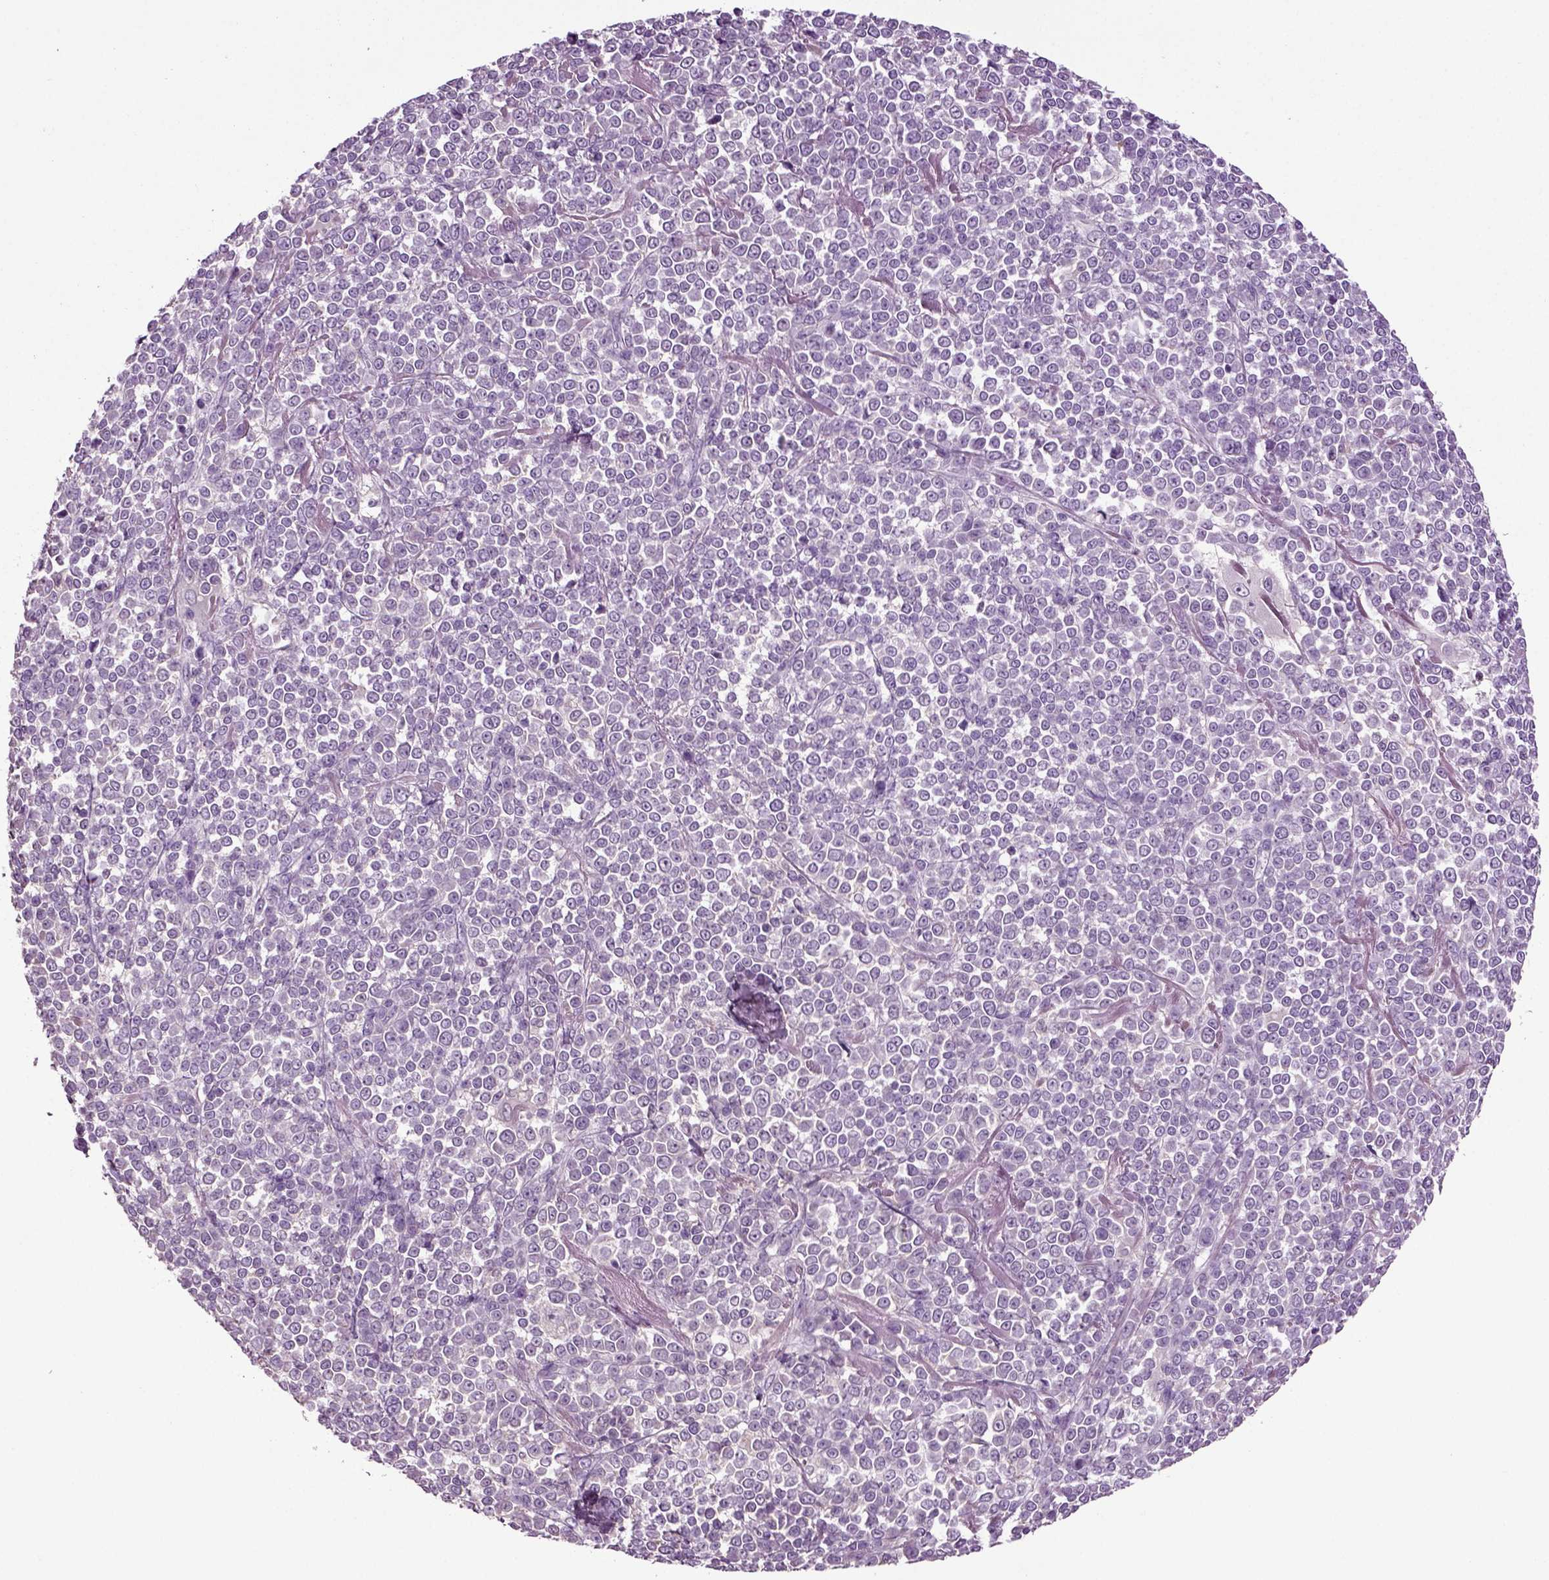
{"staining": {"intensity": "negative", "quantity": "none", "location": "none"}, "tissue": "melanoma", "cell_type": "Tumor cells", "image_type": "cancer", "snomed": [{"axis": "morphology", "description": "Malignant melanoma, NOS"}, {"axis": "topography", "description": "Skin"}], "caption": "Malignant melanoma stained for a protein using immunohistochemistry displays no staining tumor cells.", "gene": "DEFB118", "patient": {"sex": "female", "age": 95}}